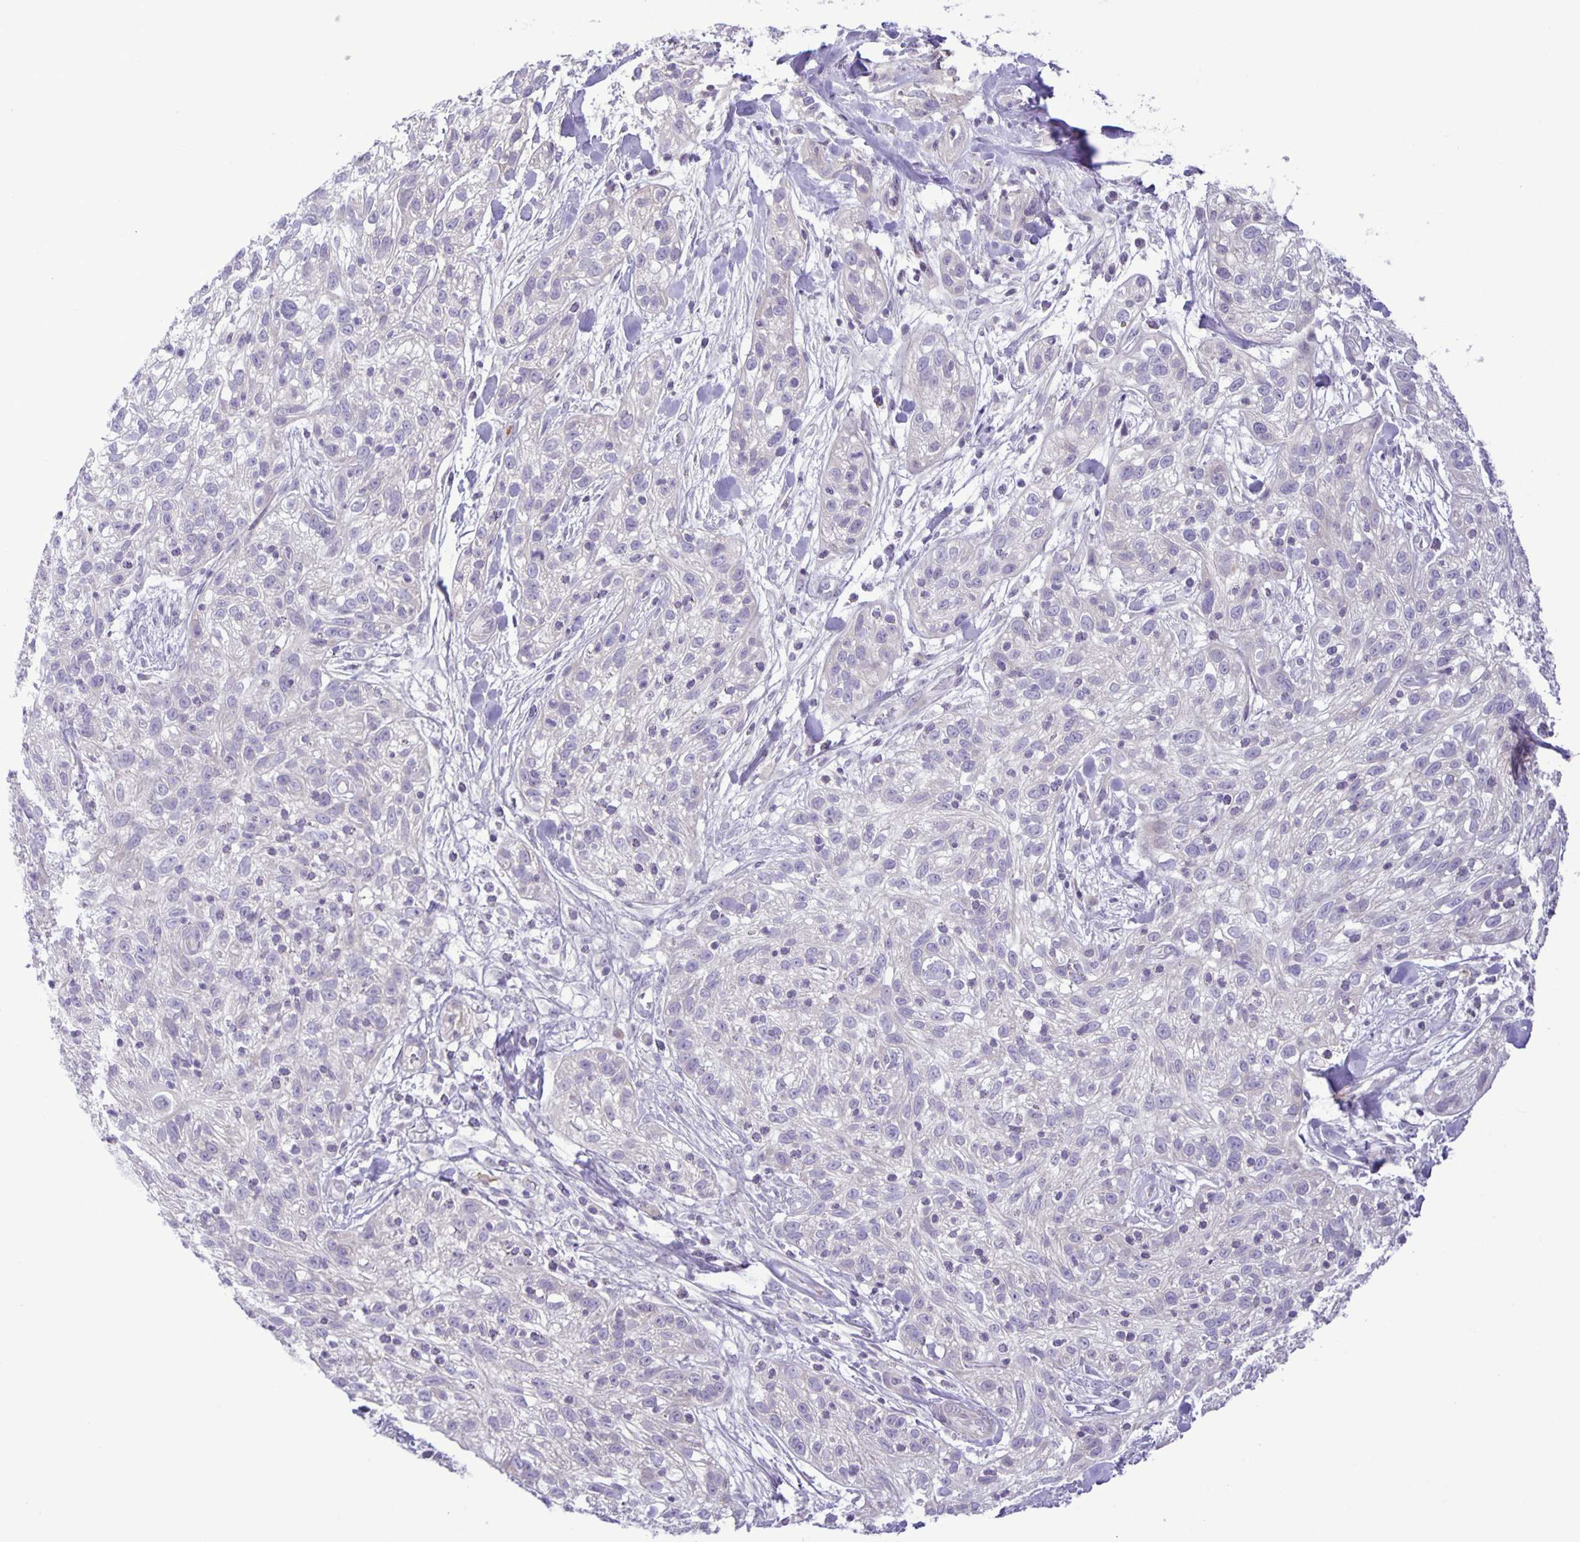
{"staining": {"intensity": "negative", "quantity": "none", "location": "none"}, "tissue": "skin cancer", "cell_type": "Tumor cells", "image_type": "cancer", "snomed": [{"axis": "morphology", "description": "Squamous cell carcinoma, NOS"}, {"axis": "topography", "description": "Skin"}], "caption": "Immunohistochemistry (IHC) micrograph of neoplastic tissue: human squamous cell carcinoma (skin) stained with DAB (3,3'-diaminobenzidine) demonstrates no significant protein staining in tumor cells.", "gene": "ADCK1", "patient": {"sex": "male", "age": 82}}